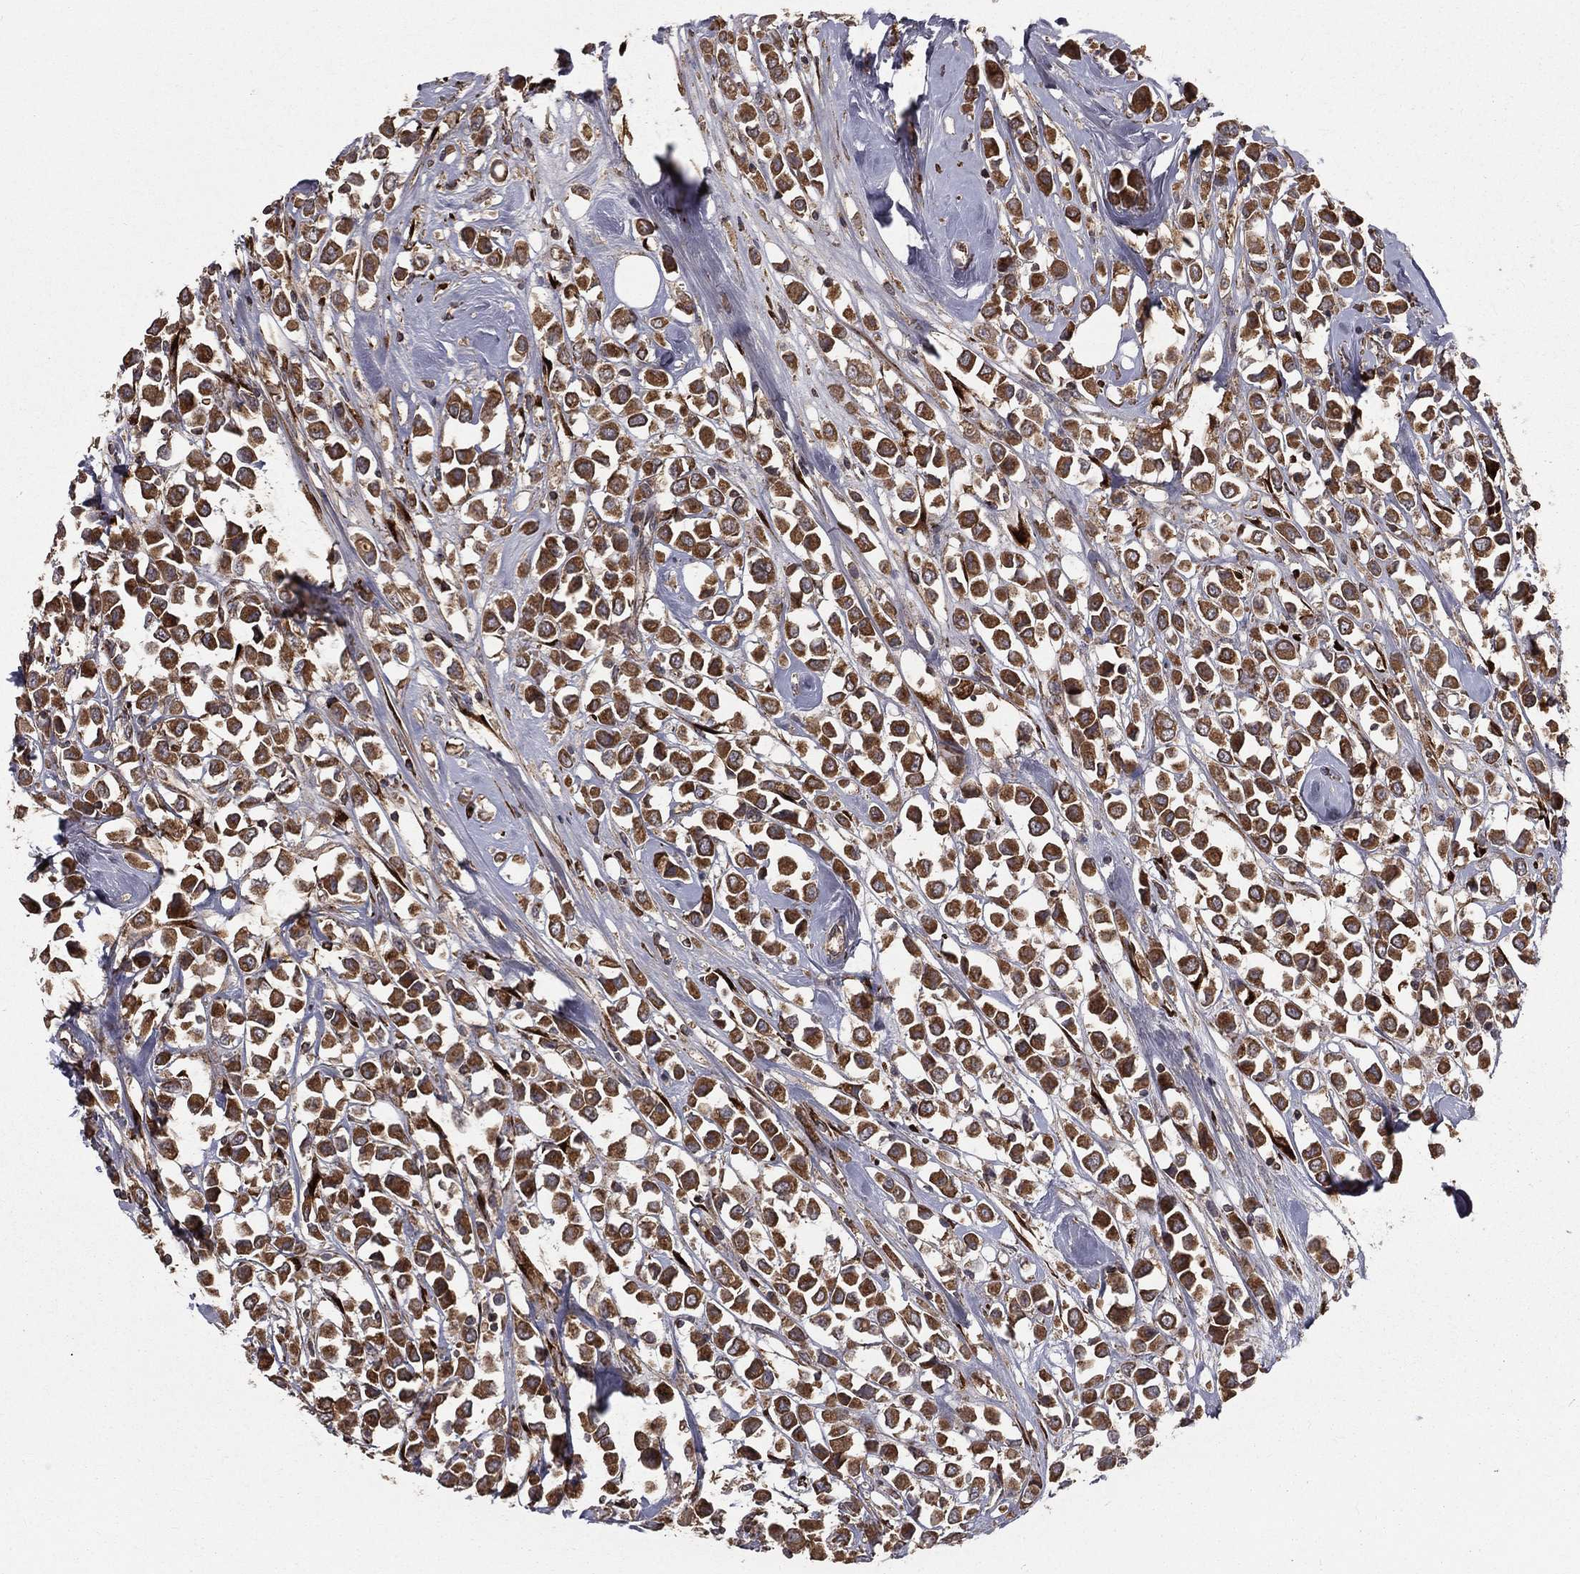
{"staining": {"intensity": "strong", "quantity": ">75%", "location": "cytoplasmic/membranous"}, "tissue": "breast cancer", "cell_type": "Tumor cells", "image_type": "cancer", "snomed": [{"axis": "morphology", "description": "Duct carcinoma"}, {"axis": "topography", "description": "Breast"}], "caption": "Immunohistochemistry (IHC) histopathology image of breast cancer (intraductal carcinoma) stained for a protein (brown), which reveals high levels of strong cytoplasmic/membranous staining in about >75% of tumor cells.", "gene": "OLFML1", "patient": {"sex": "female", "age": 61}}